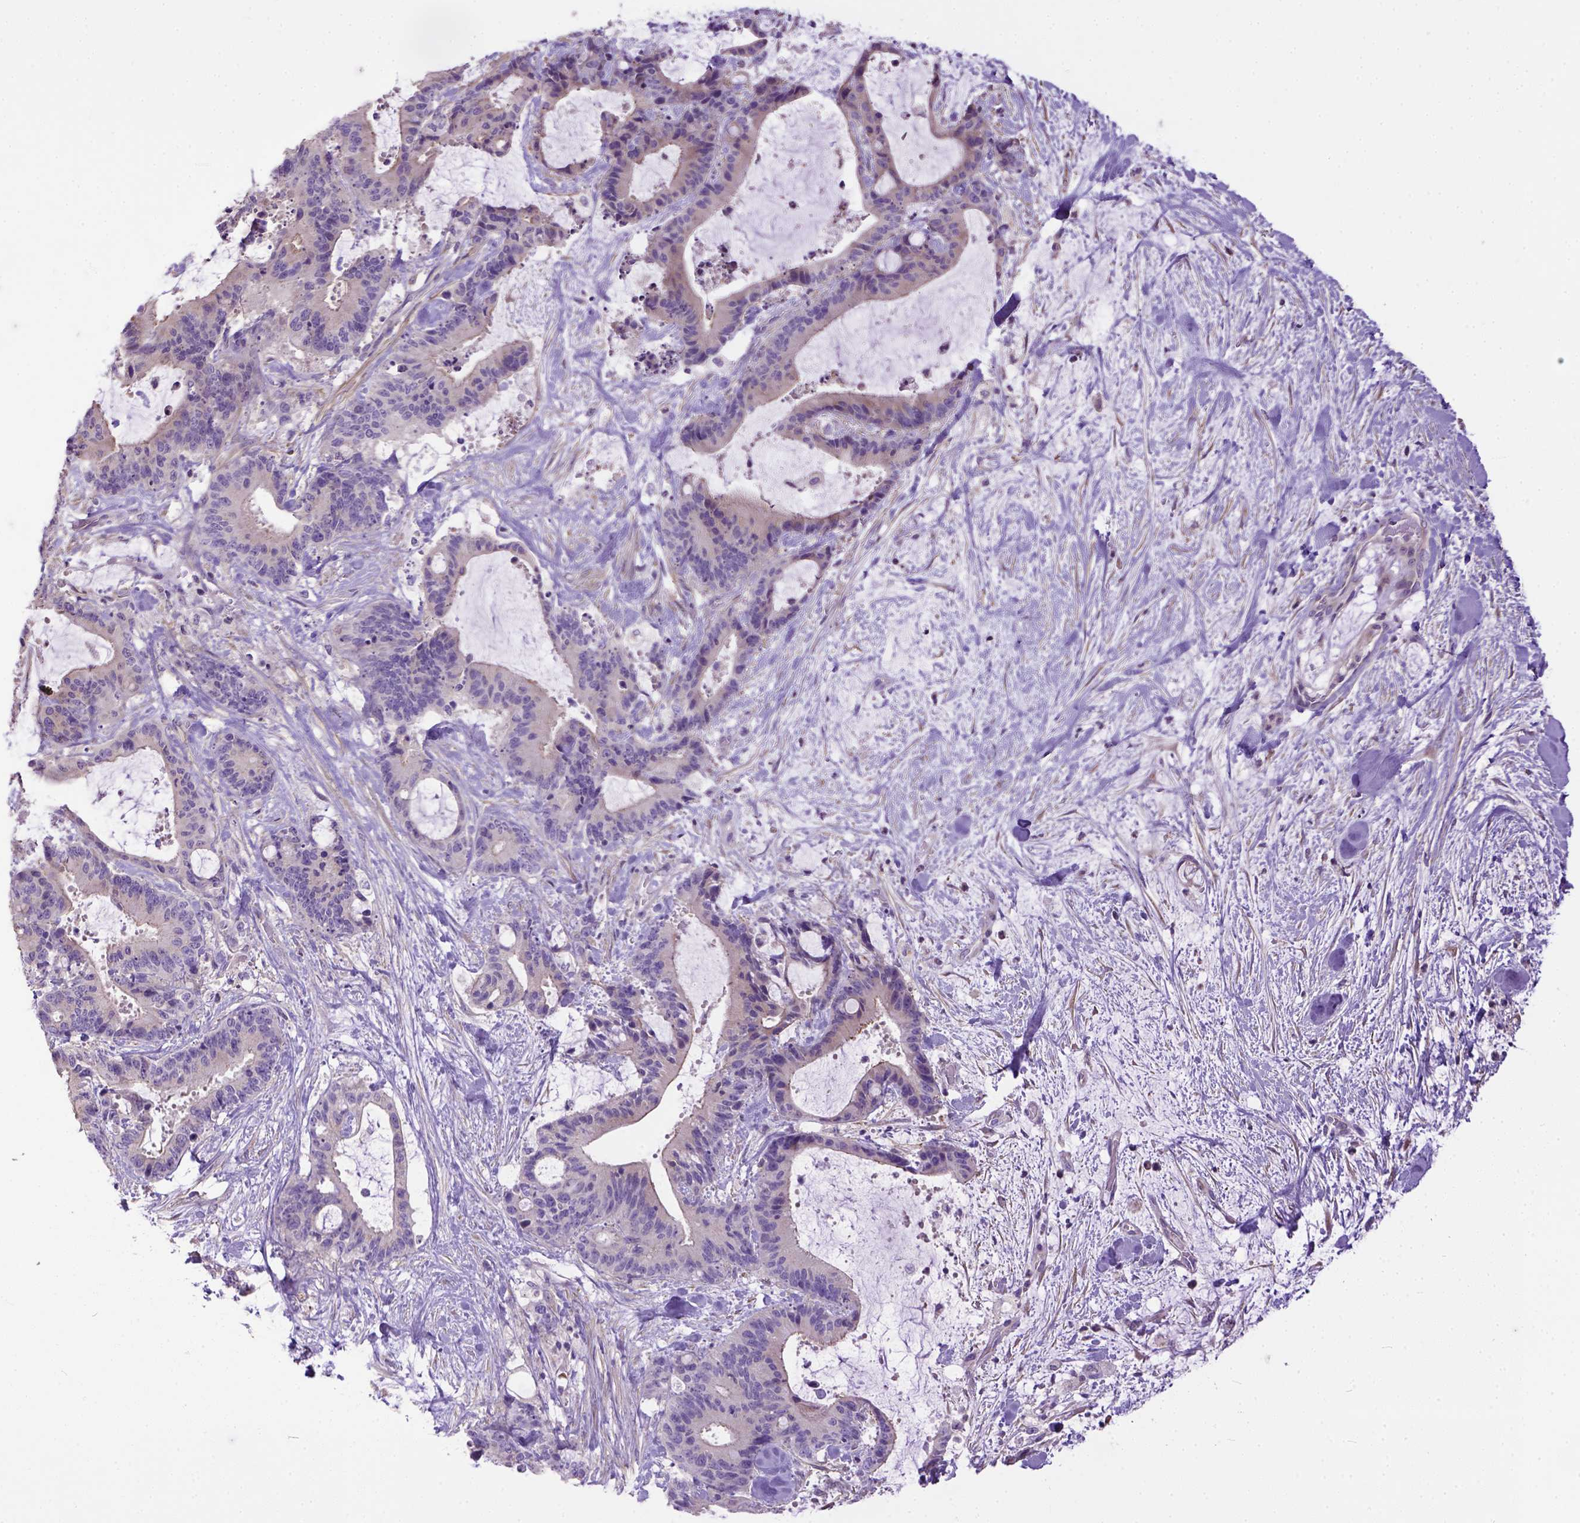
{"staining": {"intensity": "weak", "quantity": "25%-75%", "location": "cytoplasmic/membranous"}, "tissue": "liver cancer", "cell_type": "Tumor cells", "image_type": "cancer", "snomed": [{"axis": "morphology", "description": "Cholangiocarcinoma"}, {"axis": "topography", "description": "Liver"}], "caption": "Immunohistochemical staining of cholangiocarcinoma (liver) displays weak cytoplasmic/membranous protein positivity in approximately 25%-75% of tumor cells.", "gene": "BANF2", "patient": {"sex": "female", "age": 73}}